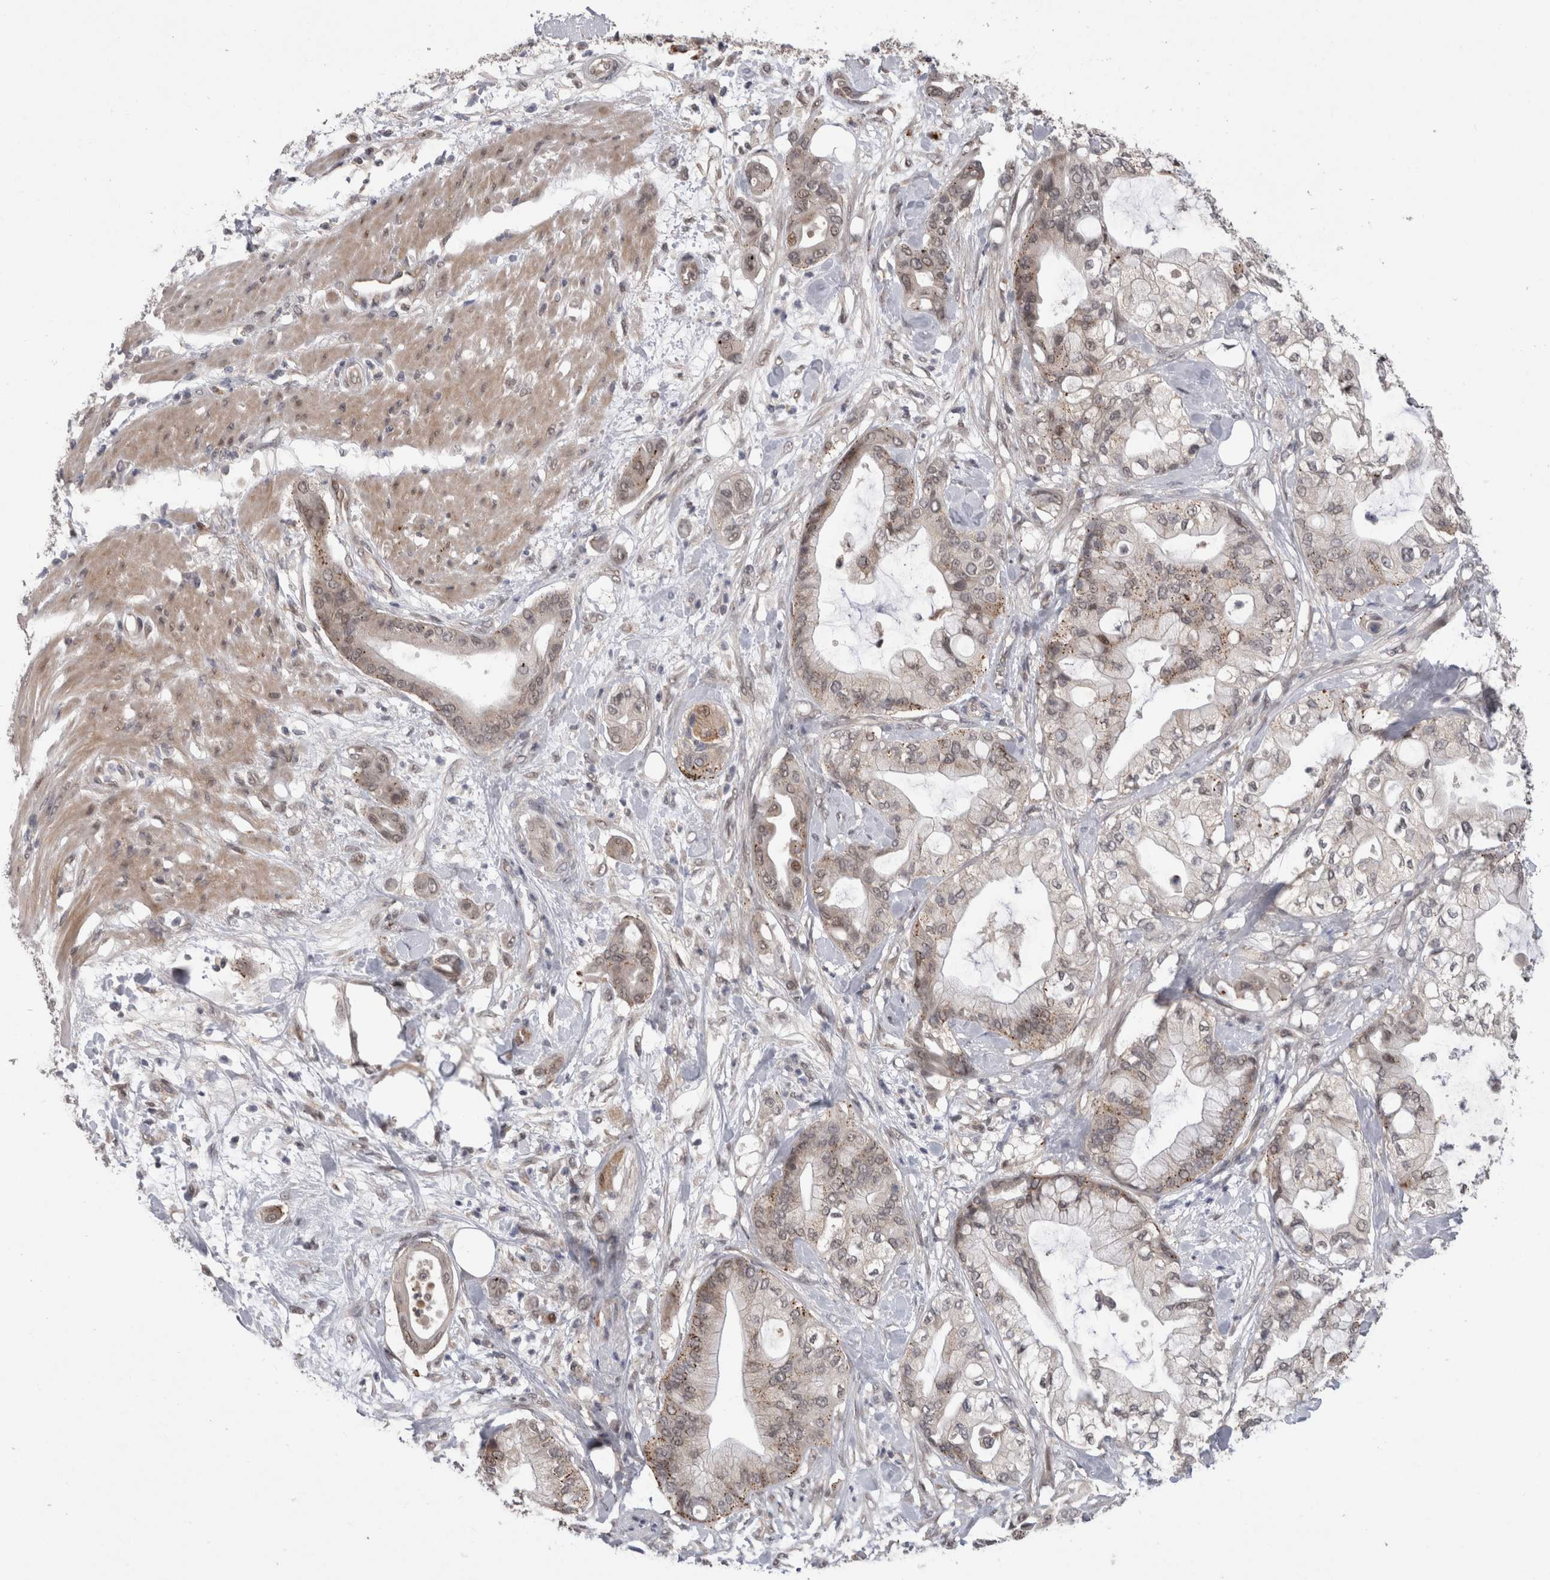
{"staining": {"intensity": "weak", "quantity": "<25%", "location": "cytoplasmic/membranous"}, "tissue": "pancreatic cancer", "cell_type": "Tumor cells", "image_type": "cancer", "snomed": [{"axis": "morphology", "description": "Adenocarcinoma, NOS"}, {"axis": "morphology", "description": "Adenocarcinoma, metastatic, NOS"}, {"axis": "topography", "description": "Lymph node"}, {"axis": "topography", "description": "Pancreas"}, {"axis": "topography", "description": "Duodenum"}], "caption": "Immunohistochemistry (IHC) photomicrograph of human pancreatic cancer stained for a protein (brown), which reveals no positivity in tumor cells.", "gene": "MTBP", "patient": {"sex": "female", "age": 64}}